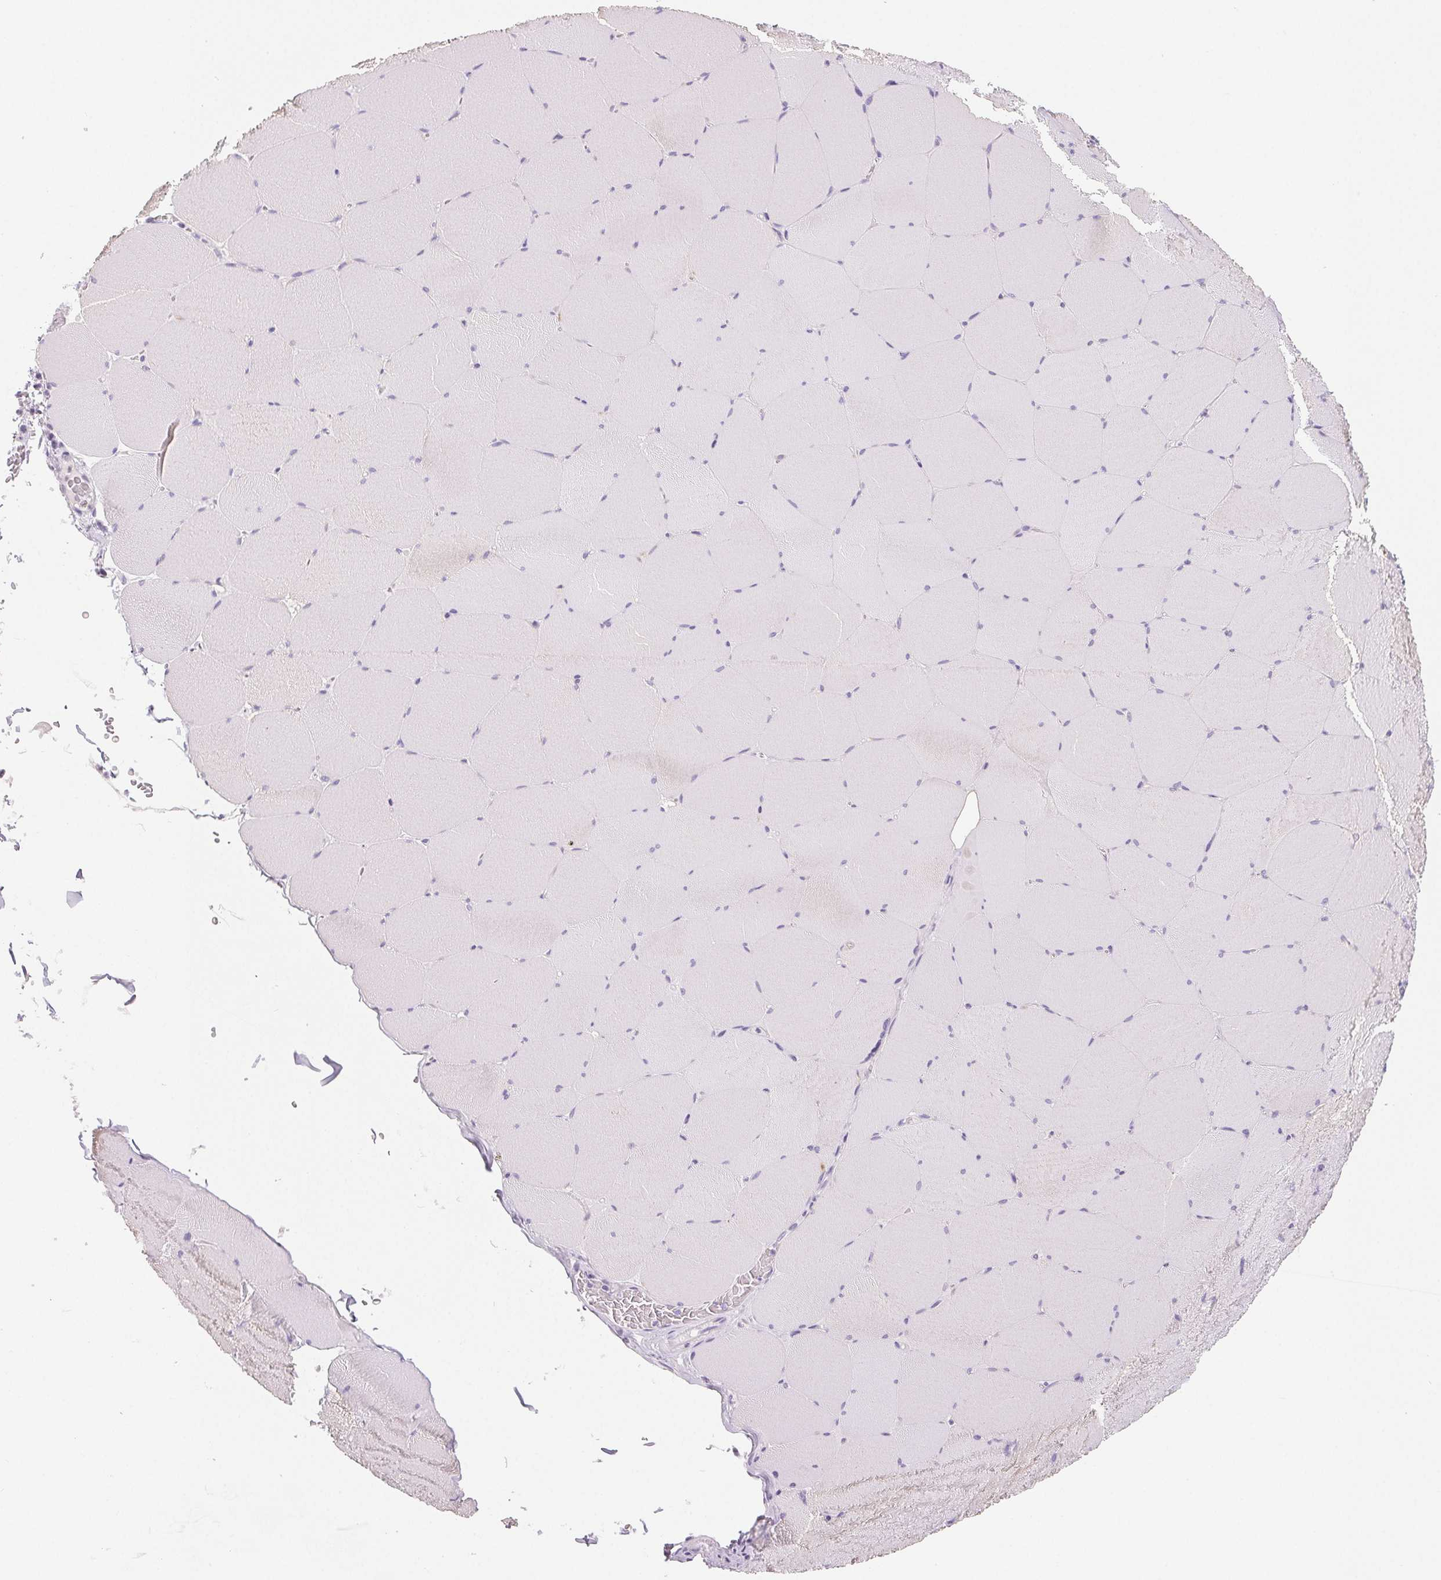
{"staining": {"intensity": "negative", "quantity": "none", "location": "none"}, "tissue": "skeletal muscle", "cell_type": "Myocytes", "image_type": "normal", "snomed": [{"axis": "morphology", "description": "Normal tissue, NOS"}, {"axis": "topography", "description": "Skeletal muscle"}, {"axis": "topography", "description": "Head-Neck"}], "caption": "IHC of unremarkable skeletal muscle reveals no expression in myocytes. (Brightfield microscopy of DAB immunohistochemistry (IHC) at high magnification).", "gene": "SPACA5B", "patient": {"sex": "male", "age": 66}}